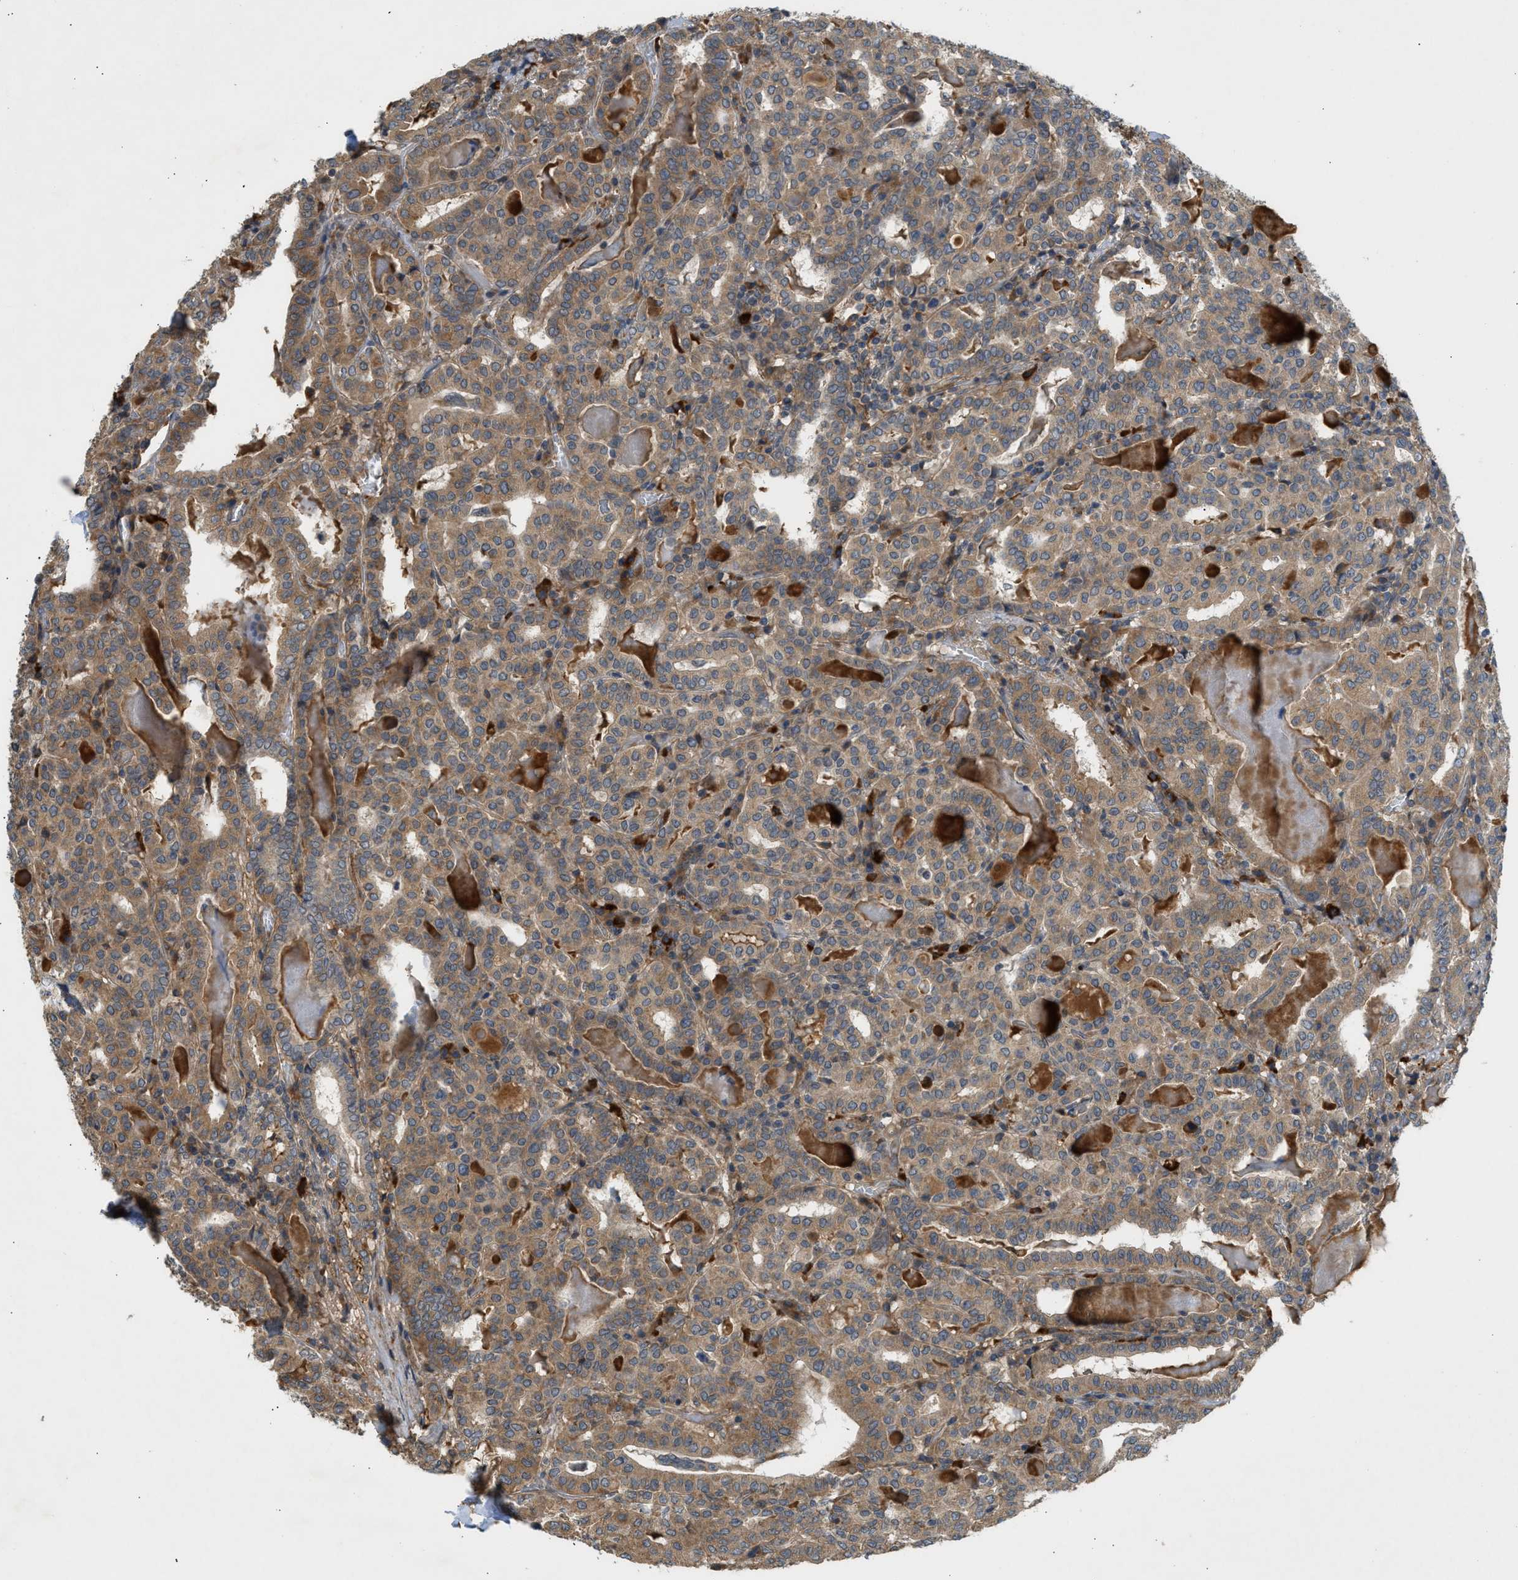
{"staining": {"intensity": "moderate", "quantity": ">75%", "location": "cytoplasmic/membranous"}, "tissue": "thyroid cancer", "cell_type": "Tumor cells", "image_type": "cancer", "snomed": [{"axis": "morphology", "description": "Papillary adenocarcinoma, NOS"}, {"axis": "topography", "description": "Thyroid gland"}], "caption": "A micrograph of human papillary adenocarcinoma (thyroid) stained for a protein shows moderate cytoplasmic/membranous brown staining in tumor cells.", "gene": "ADCY8", "patient": {"sex": "female", "age": 42}}